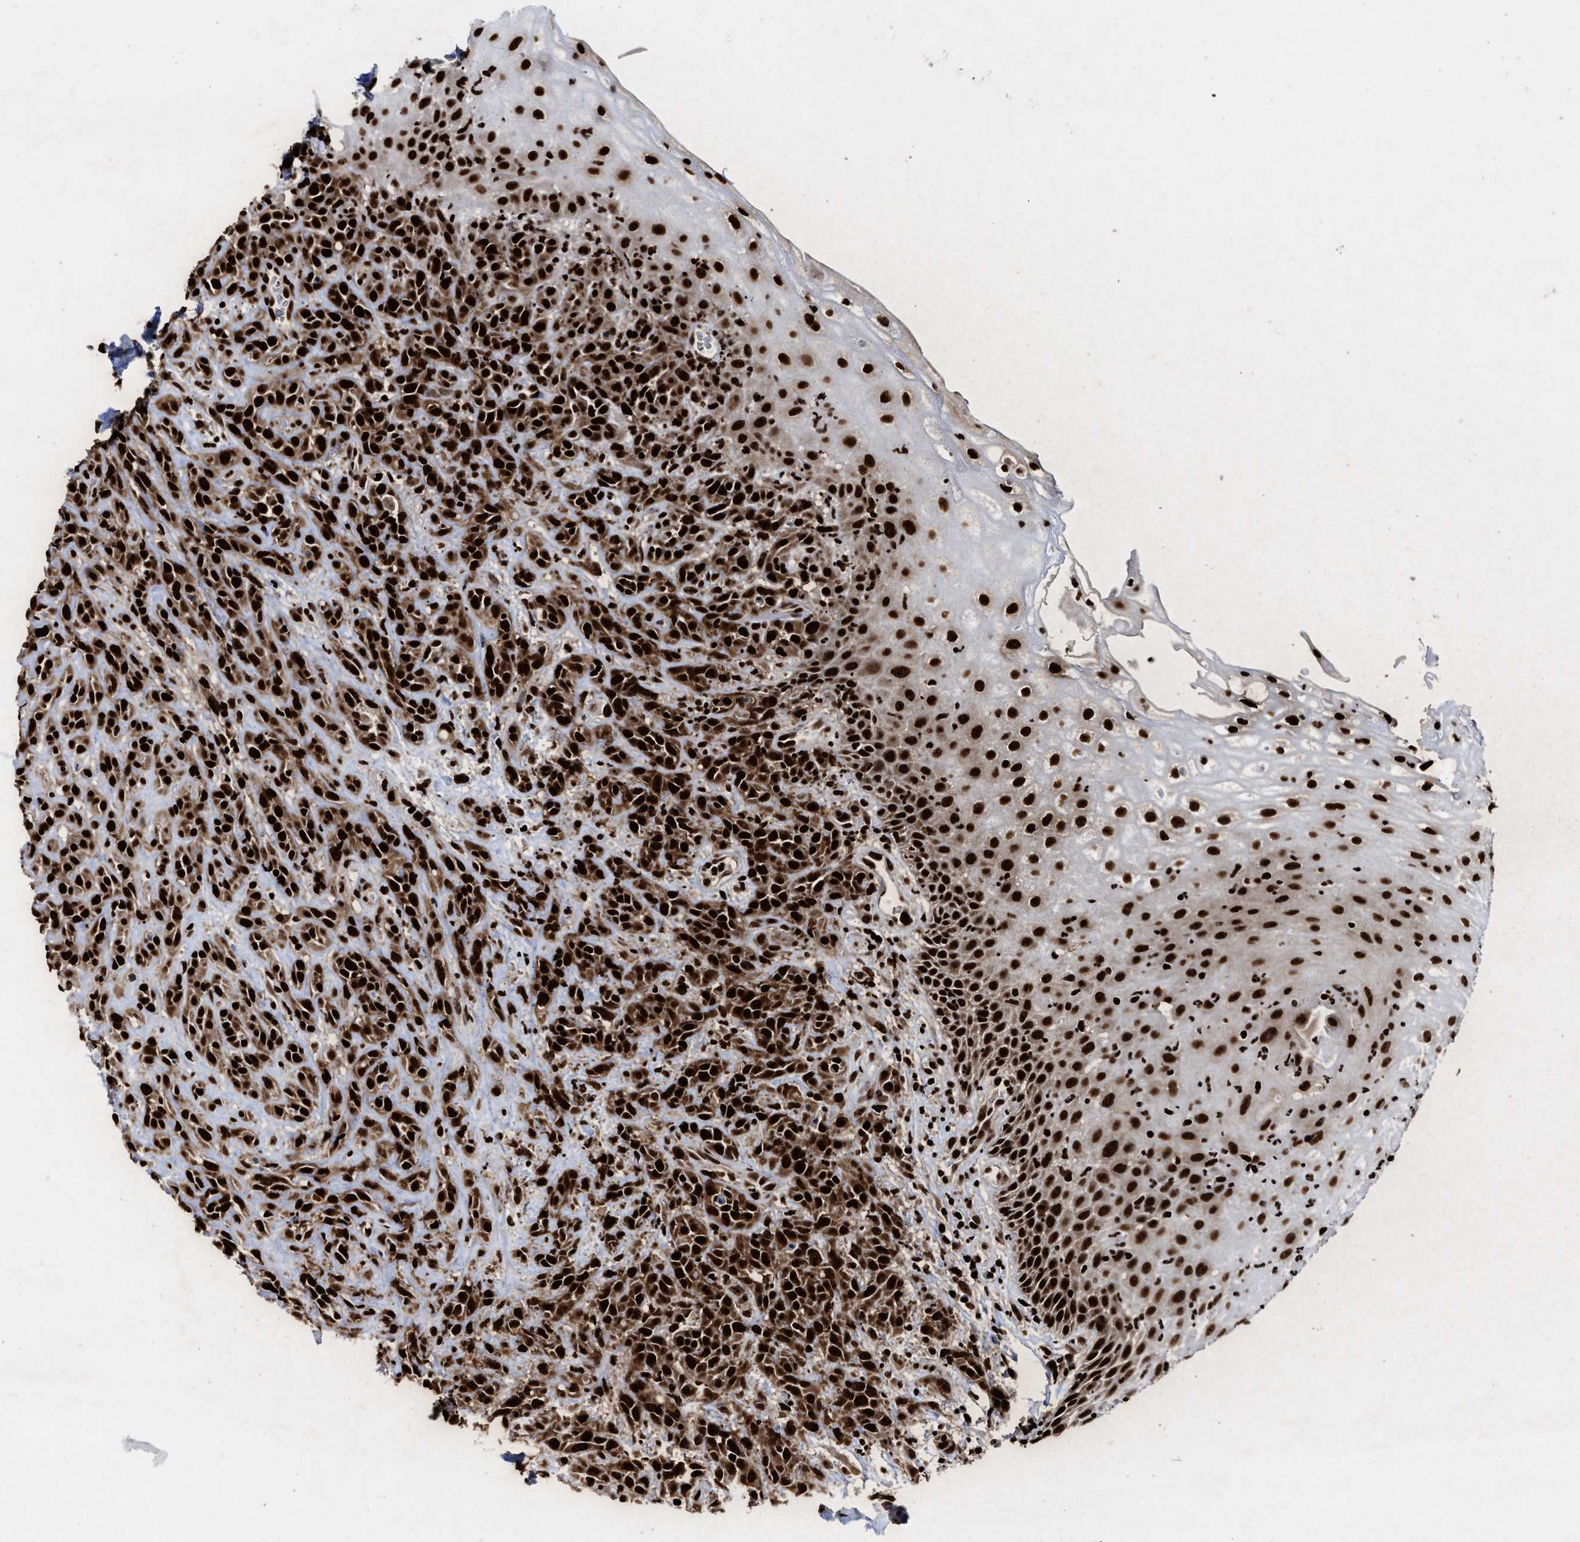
{"staining": {"intensity": "strong", "quantity": ">75%", "location": "cytoplasmic/membranous,nuclear"}, "tissue": "head and neck cancer", "cell_type": "Tumor cells", "image_type": "cancer", "snomed": [{"axis": "morphology", "description": "Normal tissue, NOS"}, {"axis": "morphology", "description": "Squamous cell carcinoma, NOS"}, {"axis": "topography", "description": "Cartilage tissue"}, {"axis": "topography", "description": "Head-Neck"}], "caption": "Squamous cell carcinoma (head and neck) stained with DAB (3,3'-diaminobenzidine) immunohistochemistry shows high levels of strong cytoplasmic/membranous and nuclear expression in approximately >75% of tumor cells. The protein of interest is stained brown, and the nuclei are stained in blue (DAB IHC with brightfield microscopy, high magnification).", "gene": "ALYREF", "patient": {"sex": "male", "age": 62}}